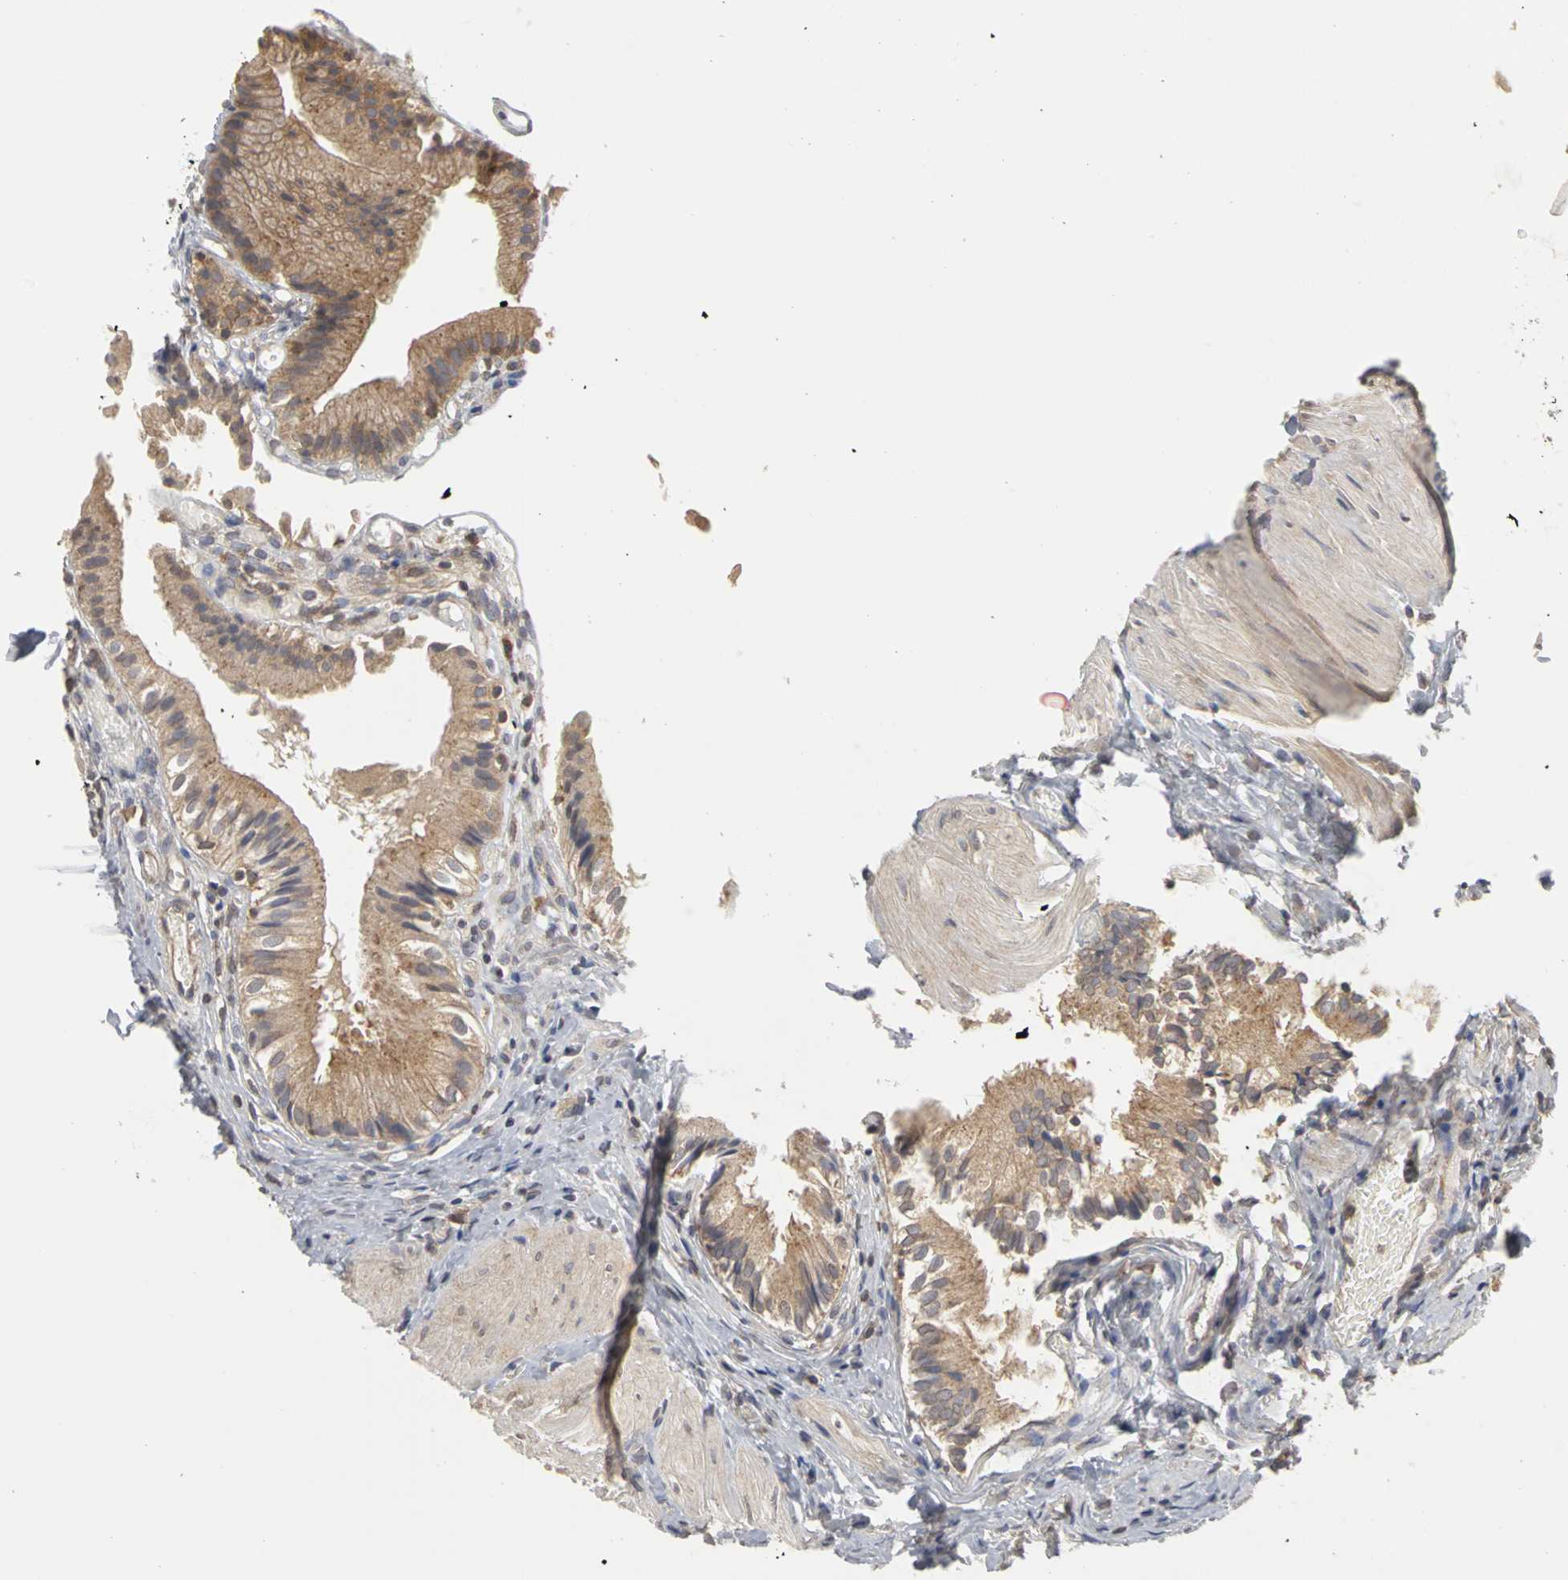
{"staining": {"intensity": "moderate", "quantity": ">75%", "location": "cytoplasmic/membranous"}, "tissue": "gallbladder", "cell_type": "Glandular cells", "image_type": "normal", "snomed": [{"axis": "morphology", "description": "Normal tissue, NOS"}, {"axis": "topography", "description": "Gallbladder"}], "caption": "Immunohistochemical staining of unremarkable human gallbladder displays moderate cytoplasmic/membranous protein positivity in approximately >75% of glandular cells. (IHC, brightfield microscopy, high magnification).", "gene": "IRAK1", "patient": {"sex": "male", "age": 65}}